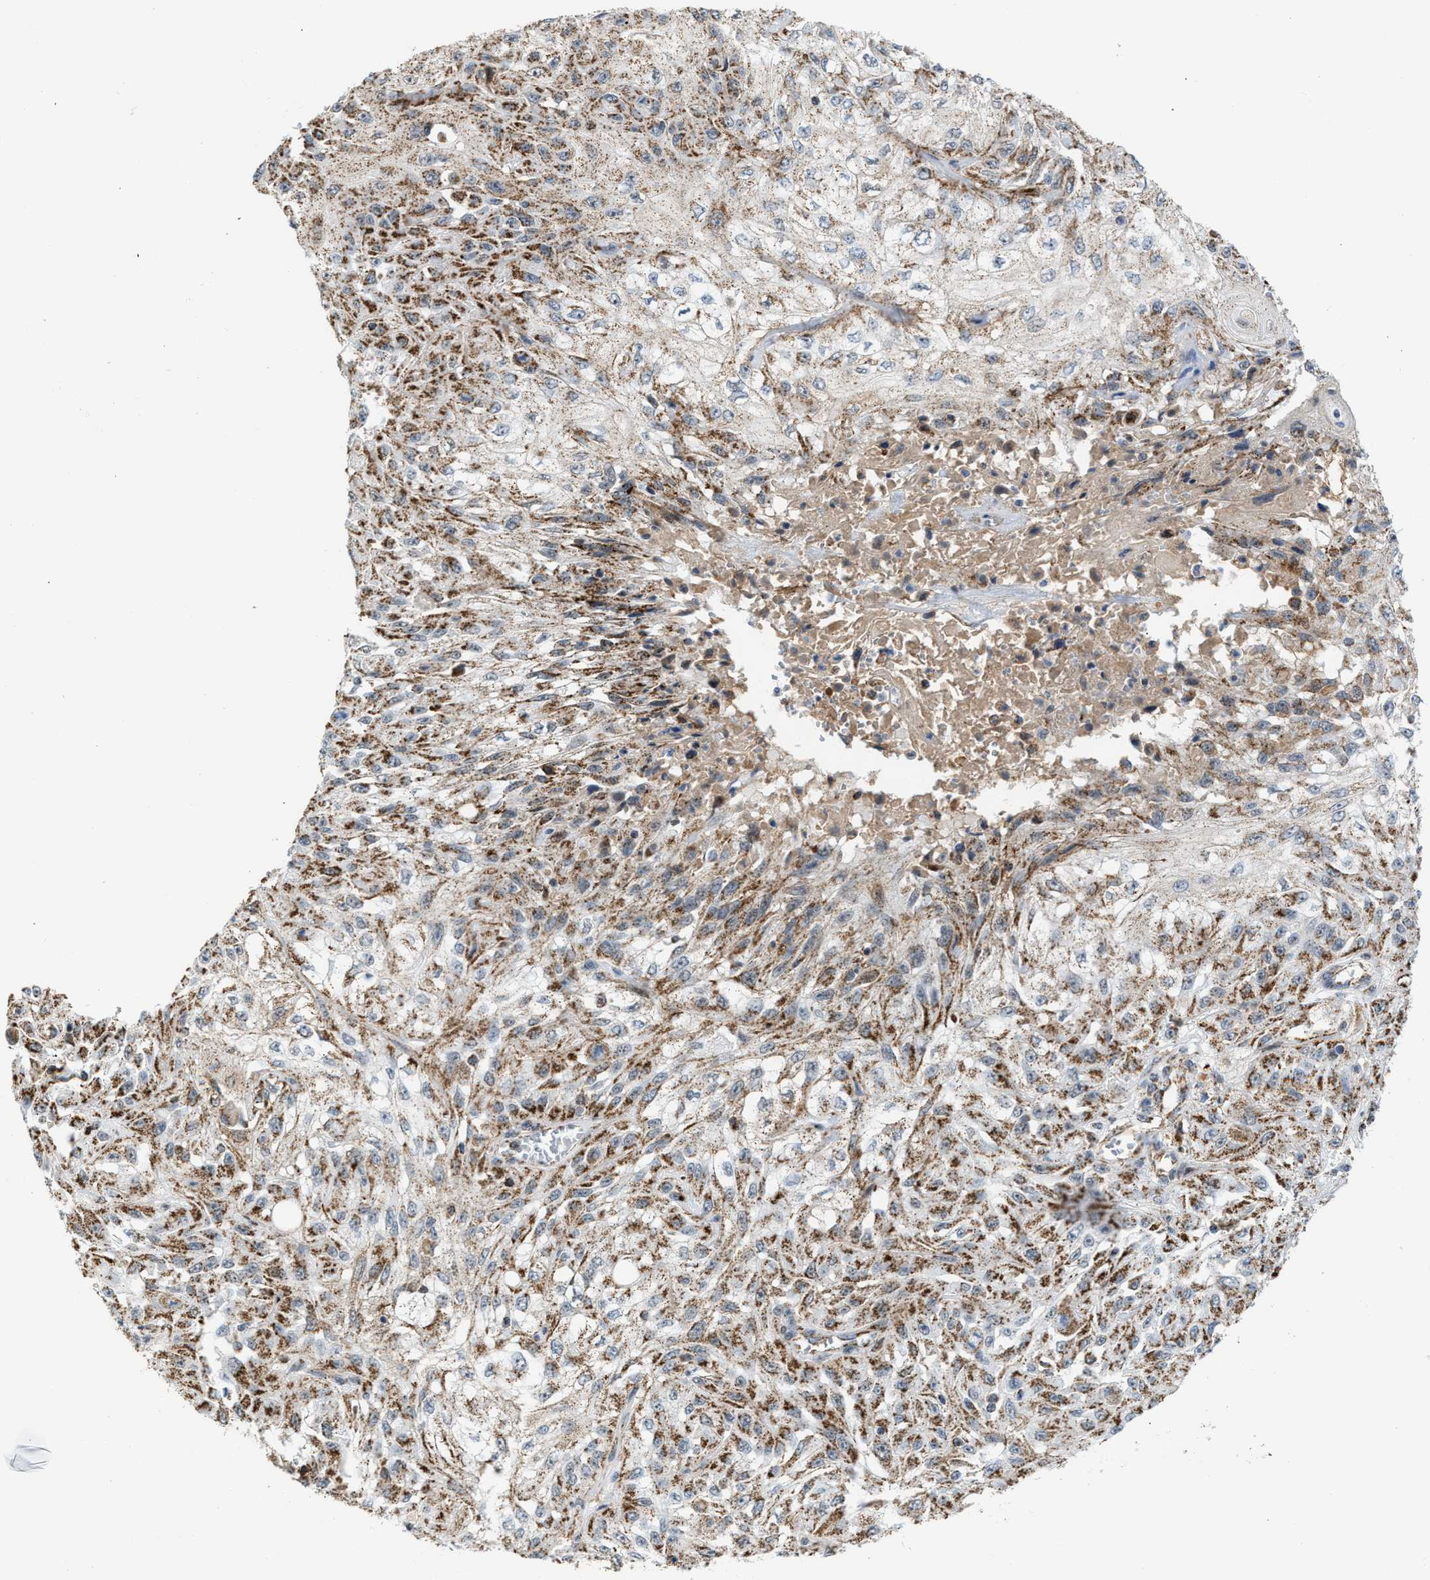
{"staining": {"intensity": "moderate", "quantity": ">75%", "location": "cytoplasmic/membranous"}, "tissue": "skin cancer", "cell_type": "Tumor cells", "image_type": "cancer", "snomed": [{"axis": "morphology", "description": "Squamous cell carcinoma, NOS"}, {"axis": "morphology", "description": "Squamous cell carcinoma, metastatic, NOS"}, {"axis": "topography", "description": "Skin"}, {"axis": "topography", "description": "Lymph node"}], "caption": "Human skin squamous cell carcinoma stained with a brown dye exhibits moderate cytoplasmic/membranous positive positivity in approximately >75% of tumor cells.", "gene": "PMPCA", "patient": {"sex": "male", "age": 75}}